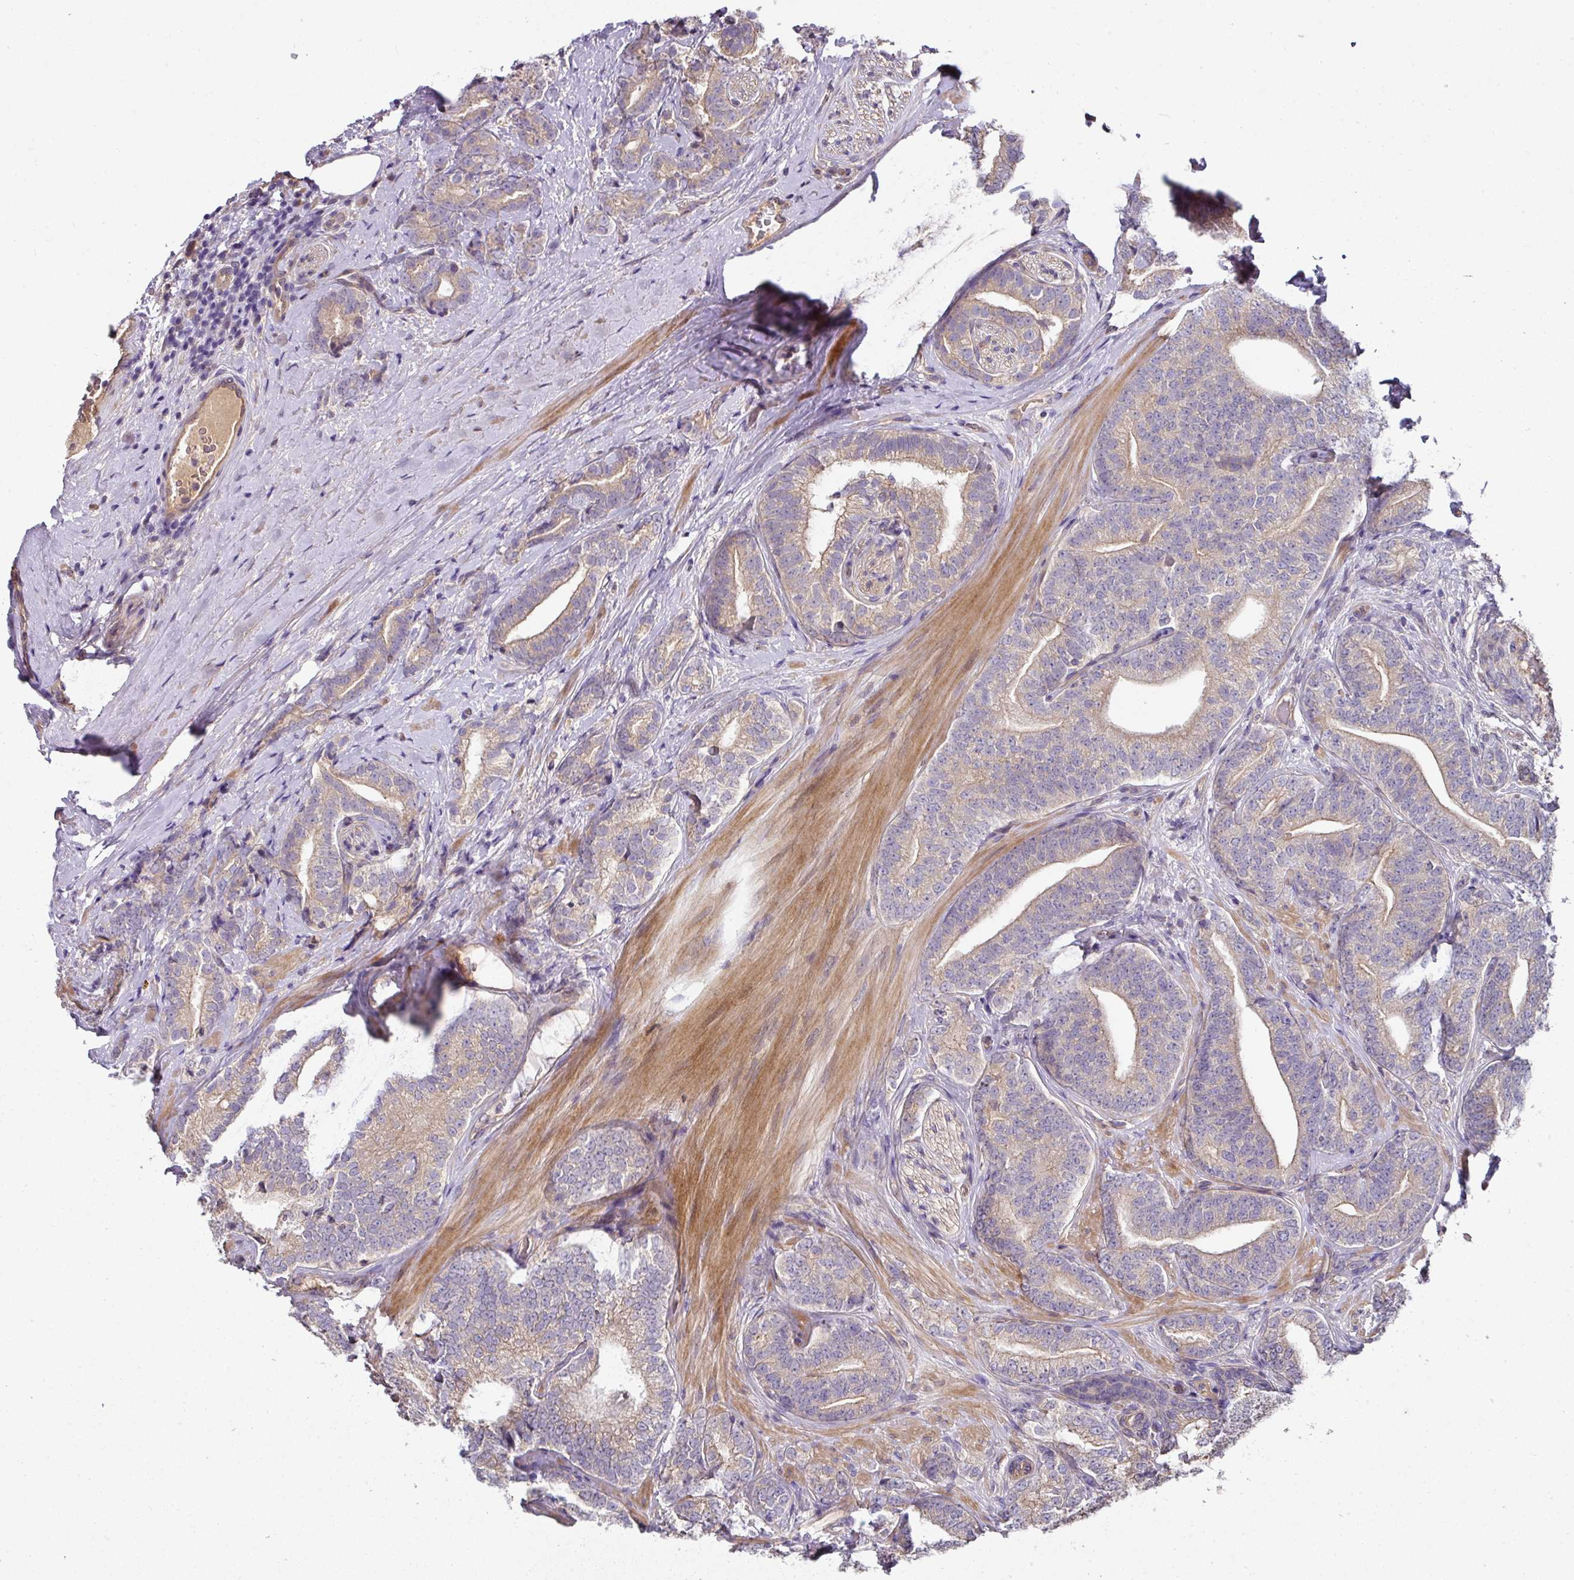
{"staining": {"intensity": "weak", "quantity": "25%-75%", "location": "cytoplasmic/membranous"}, "tissue": "prostate cancer", "cell_type": "Tumor cells", "image_type": "cancer", "snomed": [{"axis": "morphology", "description": "Adenocarcinoma, High grade"}, {"axis": "topography", "description": "Prostate"}], "caption": "Immunohistochemical staining of prostate adenocarcinoma (high-grade) shows low levels of weak cytoplasmic/membranous positivity in approximately 25%-75% of tumor cells.", "gene": "C4orf48", "patient": {"sex": "male", "age": 72}}